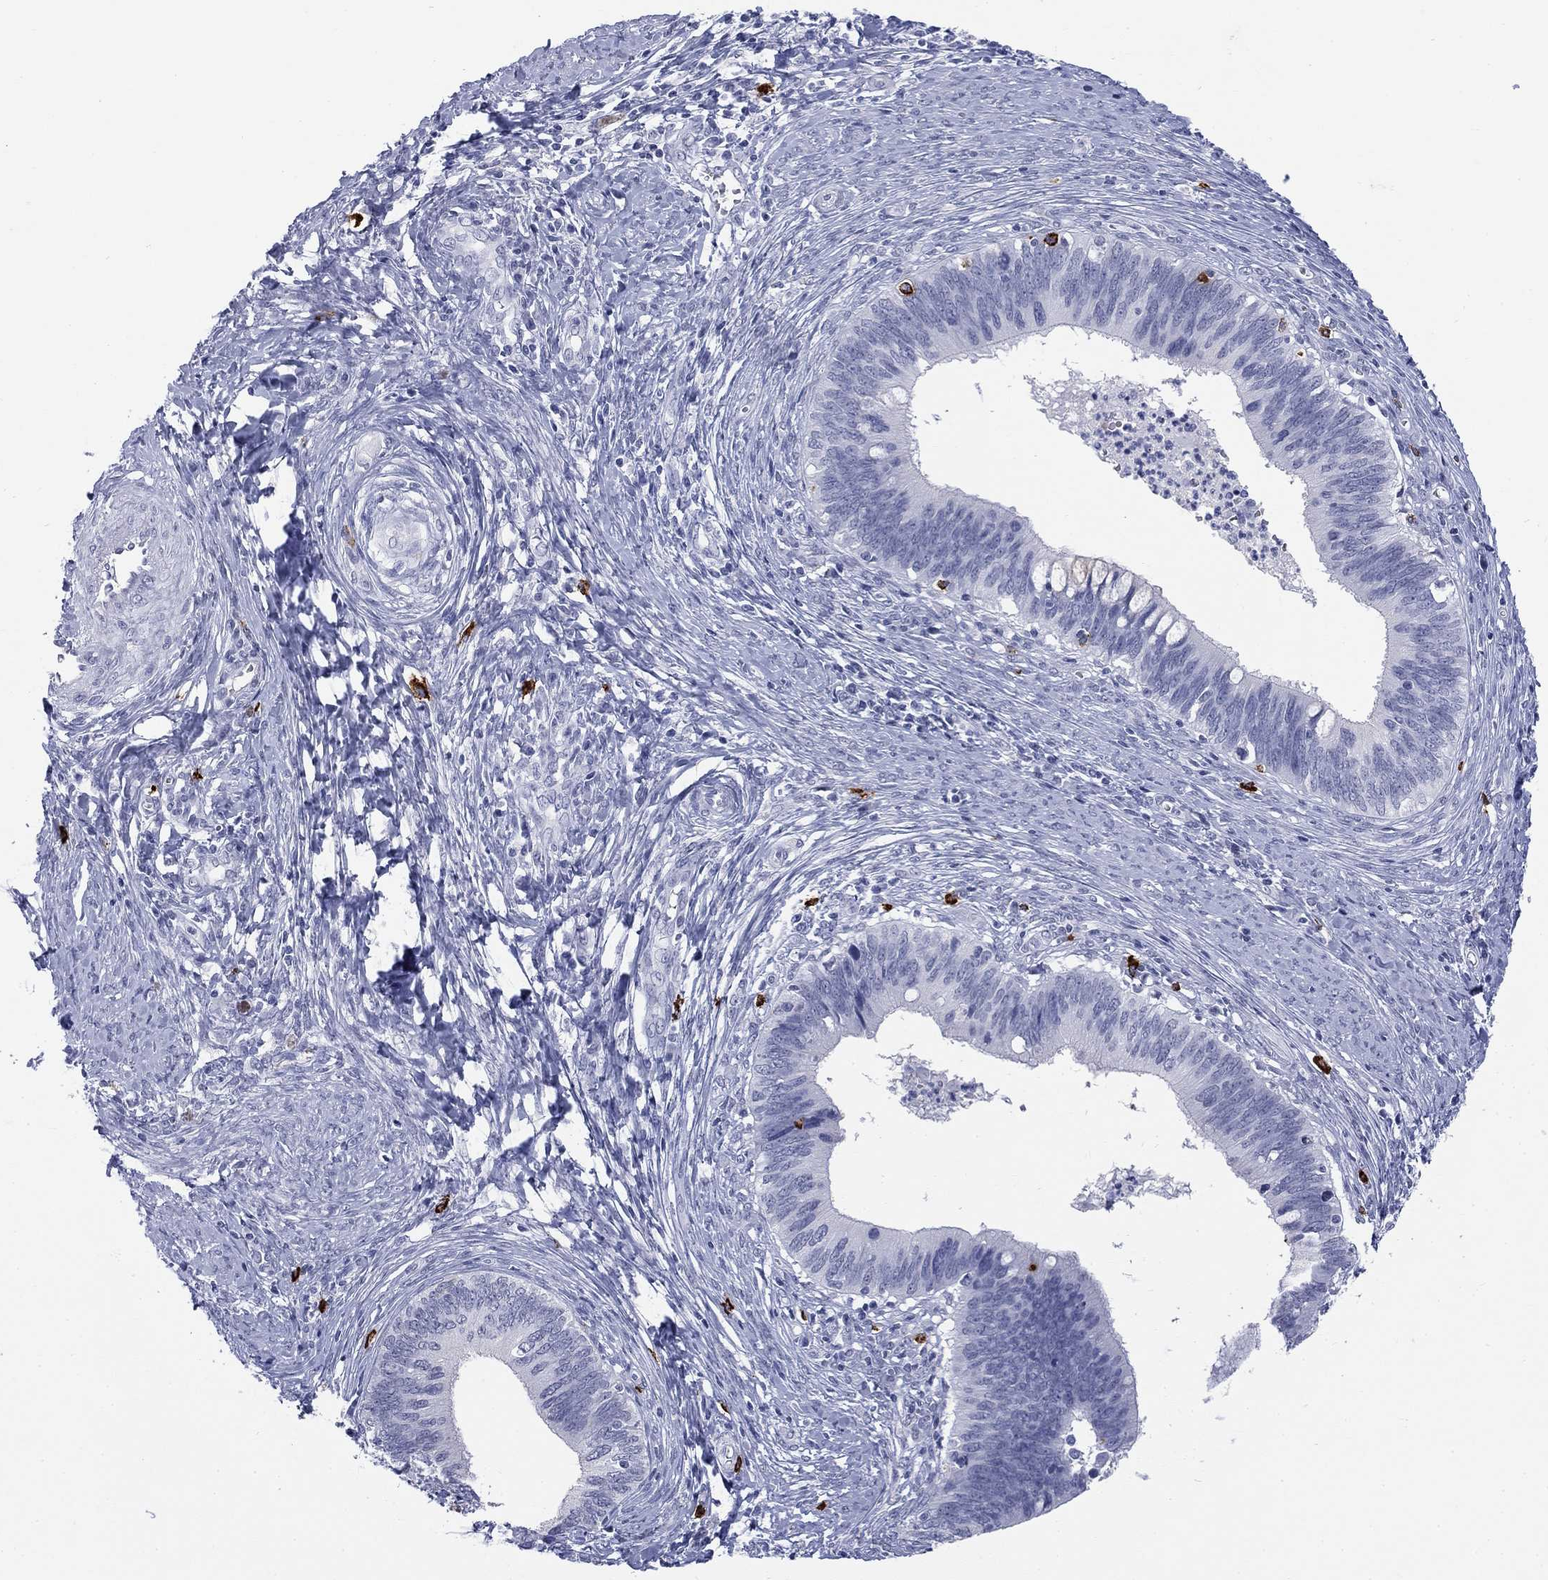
{"staining": {"intensity": "negative", "quantity": "none", "location": "none"}, "tissue": "cervical cancer", "cell_type": "Tumor cells", "image_type": "cancer", "snomed": [{"axis": "morphology", "description": "Adenocarcinoma, NOS"}, {"axis": "topography", "description": "Cervix"}], "caption": "High magnification brightfield microscopy of cervical cancer stained with DAB (3,3'-diaminobenzidine) (brown) and counterstained with hematoxylin (blue): tumor cells show no significant staining.", "gene": "ECEL1", "patient": {"sex": "female", "age": 42}}